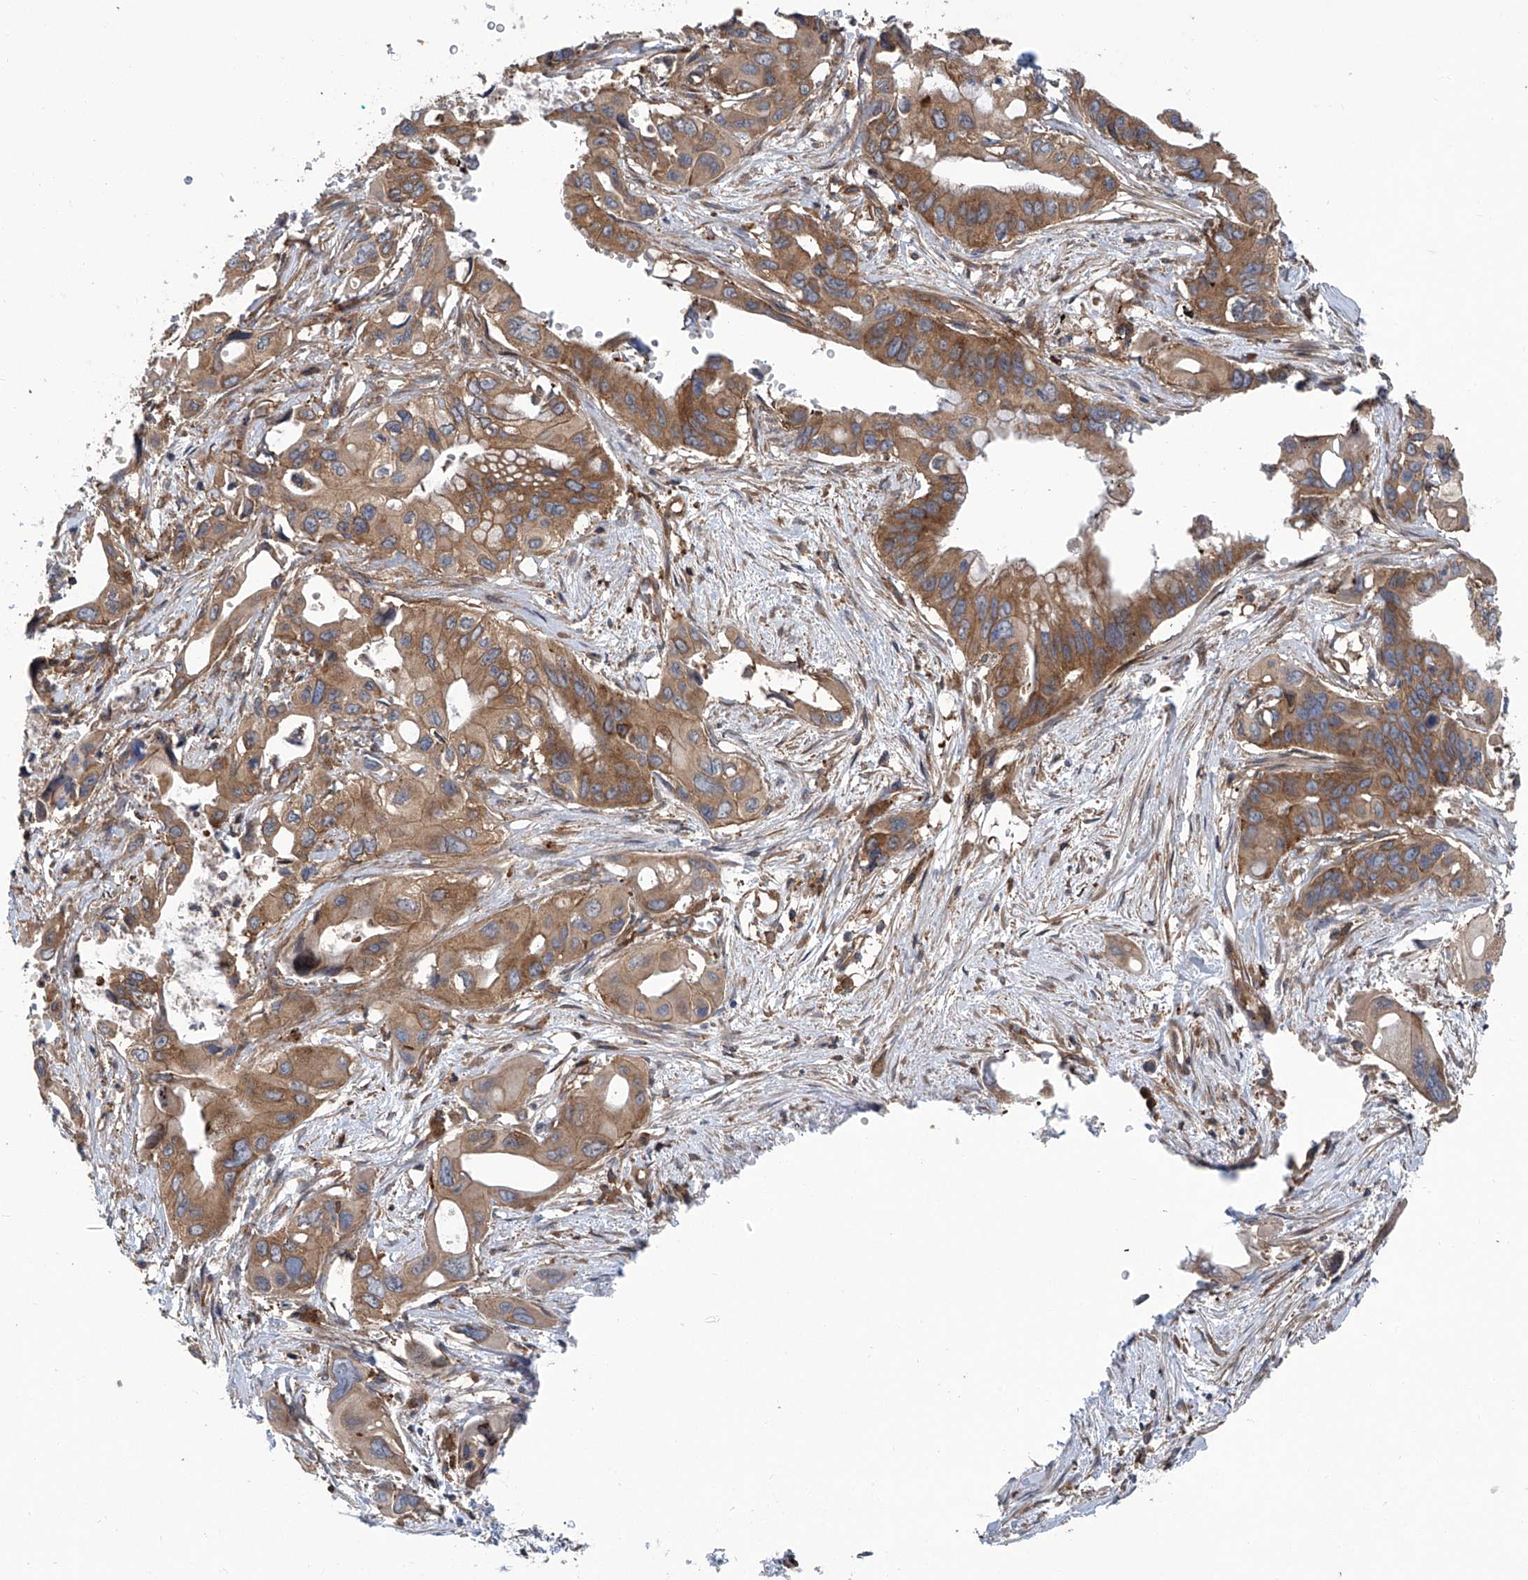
{"staining": {"intensity": "moderate", "quantity": ">75%", "location": "cytoplasmic/membranous"}, "tissue": "pancreatic cancer", "cell_type": "Tumor cells", "image_type": "cancer", "snomed": [{"axis": "morphology", "description": "Adenocarcinoma, NOS"}, {"axis": "topography", "description": "Pancreas"}], "caption": "Tumor cells show medium levels of moderate cytoplasmic/membranous positivity in approximately >75% of cells in pancreatic cancer (adenocarcinoma).", "gene": "SMAP1", "patient": {"sex": "male", "age": 66}}